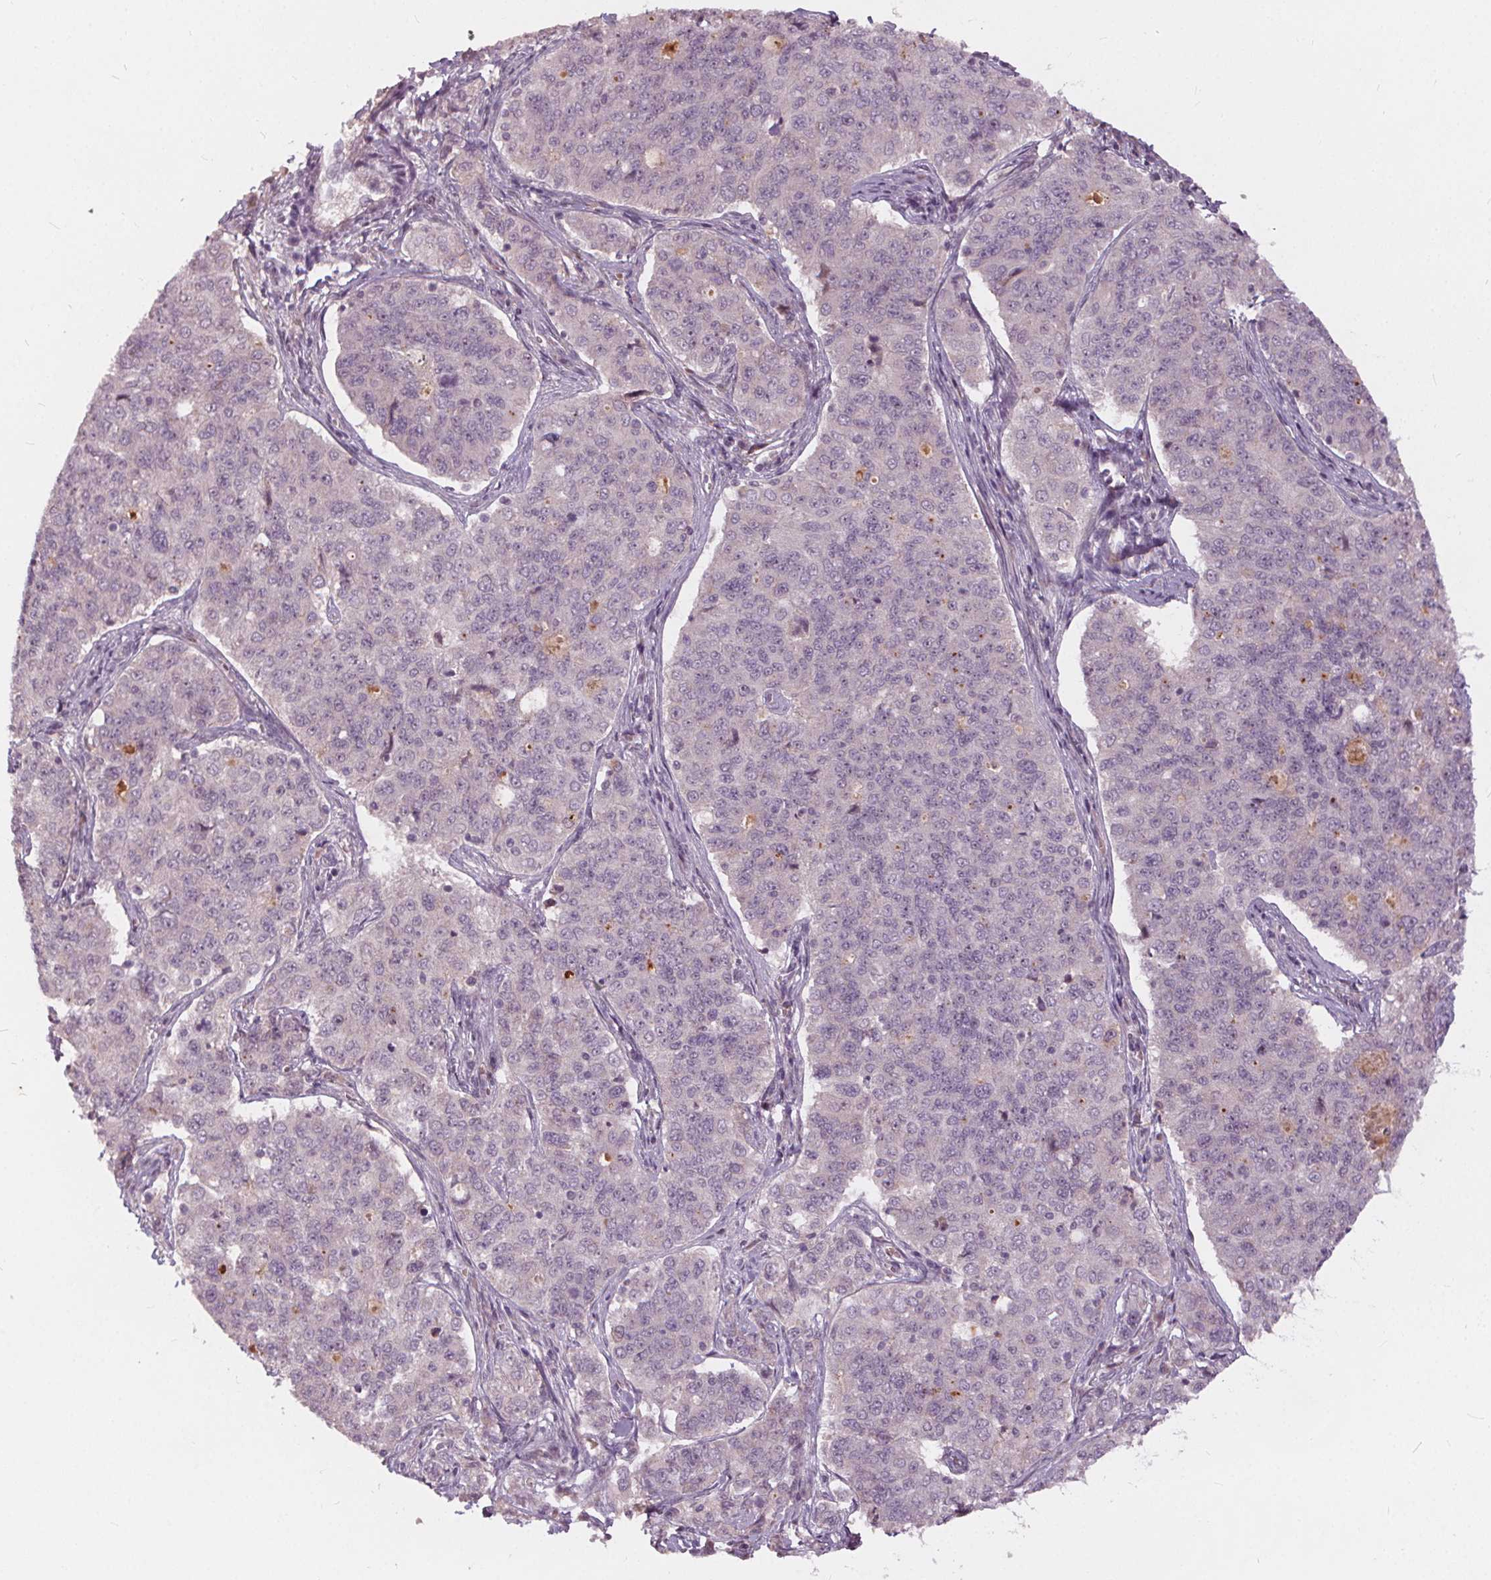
{"staining": {"intensity": "negative", "quantity": "none", "location": "none"}, "tissue": "endometrial cancer", "cell_type": "Tumor cells", "image_type": "cancer", "snomed": [{"axis": "morphology", "description": "Adenocarcinoma, NOS"}, {"axis": "topography", "description": "Endometrium"}], "caption": "The IHC micrograph has no significant expression in tumor cells of endometrial cancer tissue.", "gene": "IPO13", "patient": {"sex": "female", "age": 43}}